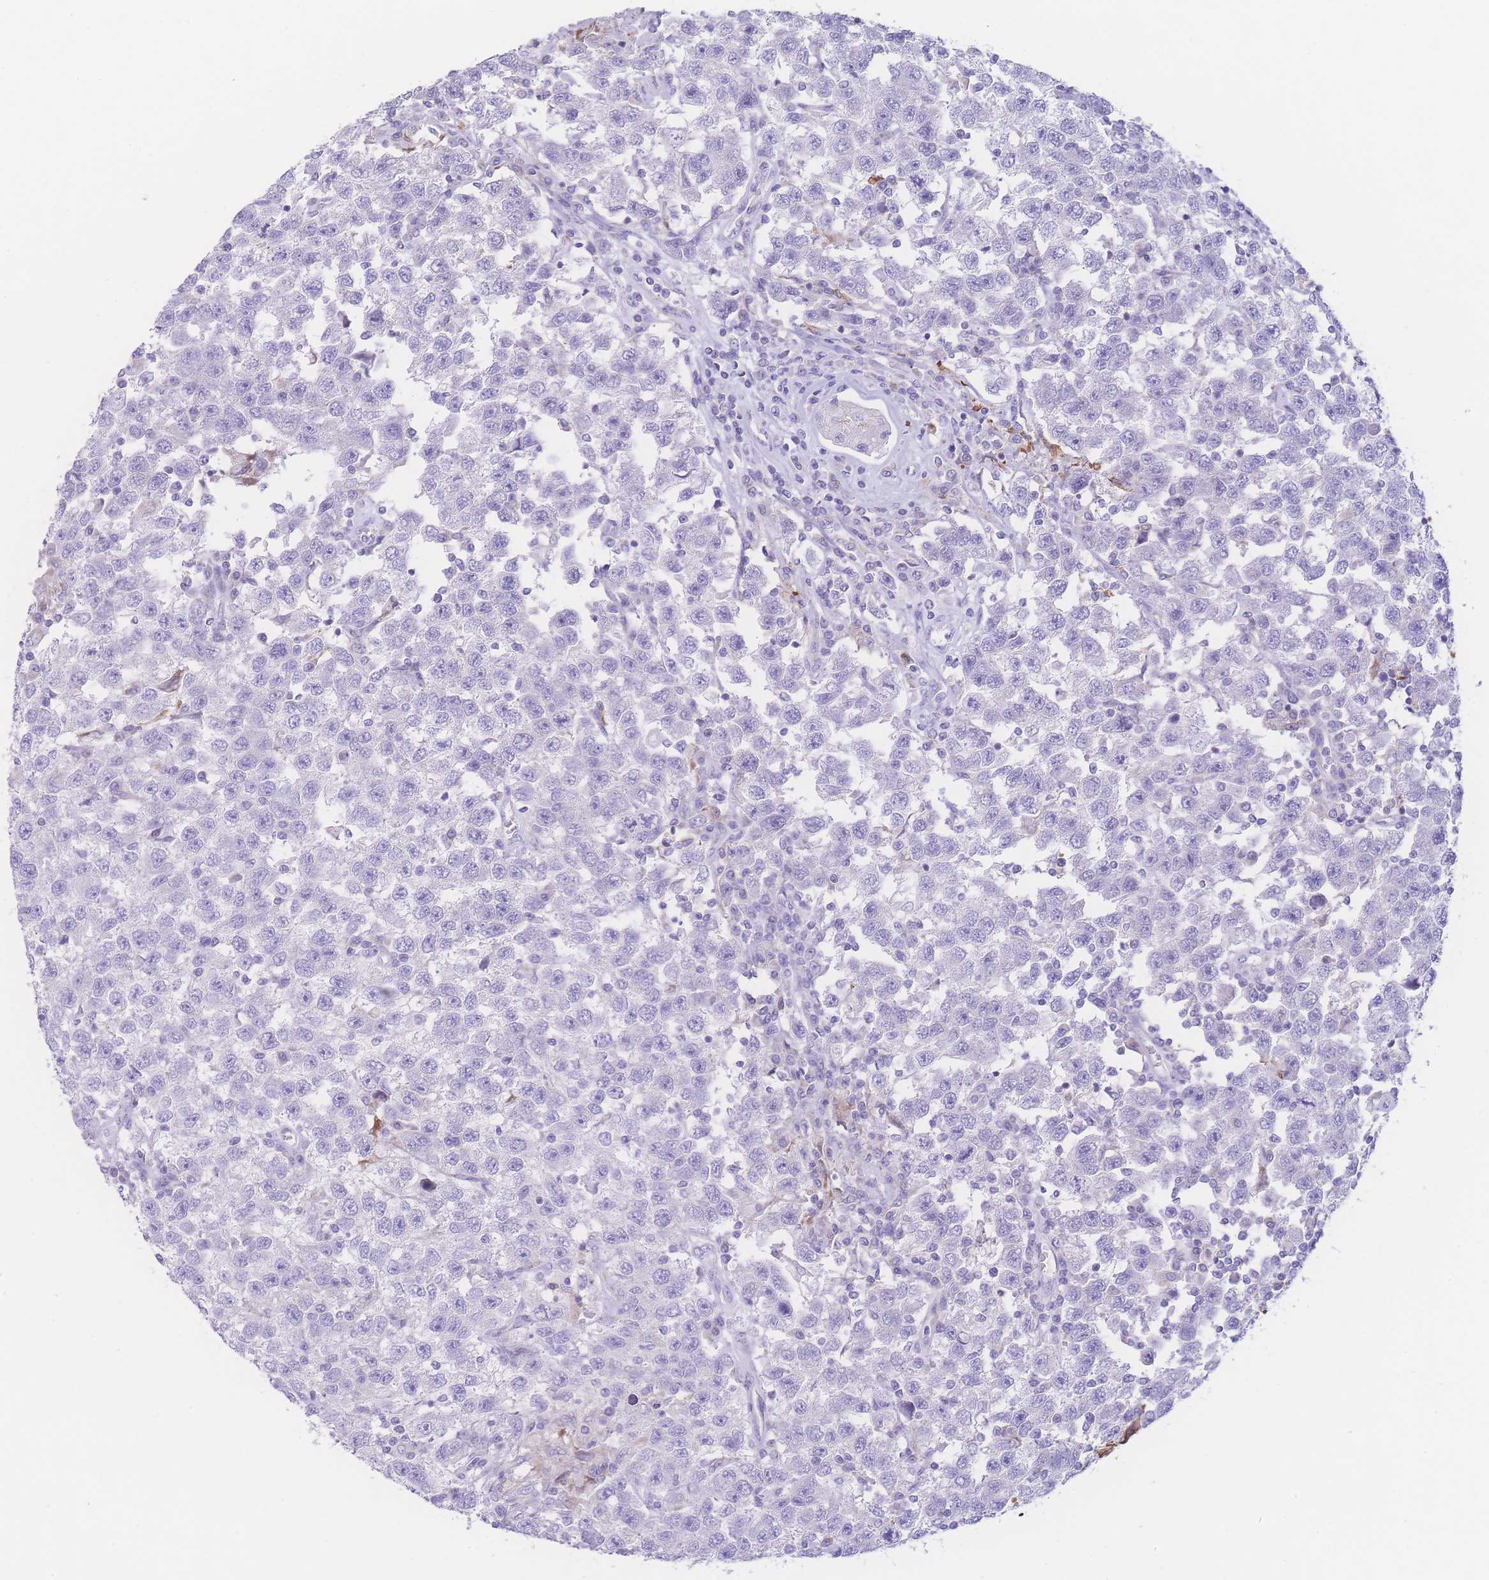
{"staining": {"intensity": "negative", "quantity": "none", "location": "none"}, "tissue": "testis cancer", "cell_type": "Tumor cells", "image_type": "cancer", "snomed": [{"axis": "morphology", "description": "Seminoma, NOS"}, {"axis": "topography", "description": "Testis"}], "caption": "Tumor cells show no significant staining in testis cancer.", "gene": "NBEAL1", "patient": {"sex": "male", "age": 41}}